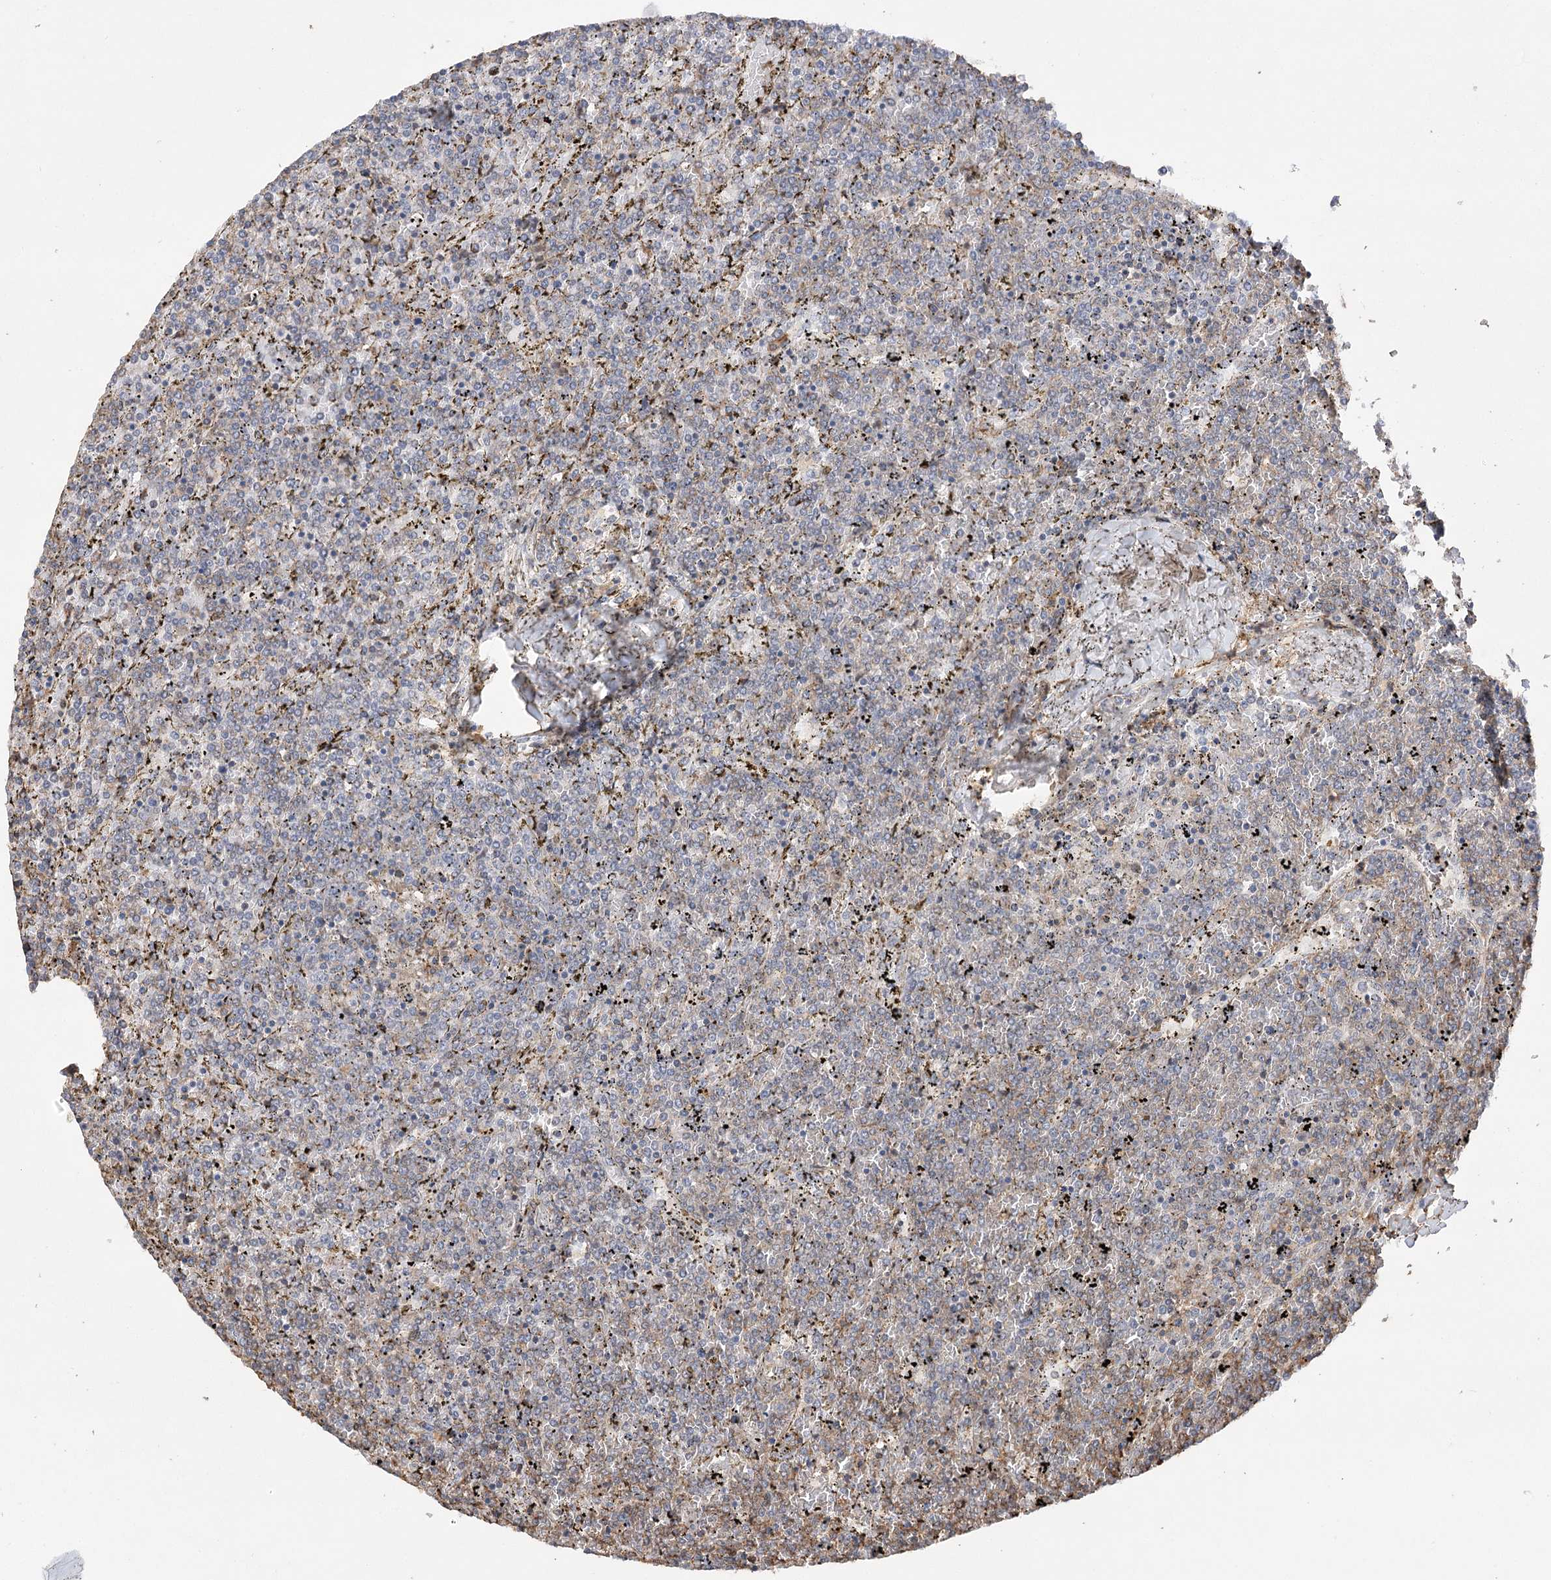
{"staining": {"intensity": "negative", "quantity": "none", "location": "none"}, "tissue": "lymphoma", "cell_type": "Tumor cells", "image_type": "cancer", "snomed": [{"axis": "morphology", "description": "Malignant lymphoma, non-Hodgkin's type, Low grade"}, {"axis": "topography", "description": "Spleen"}], "caption": "Immunohistochemistry (IHC) of lymphoma shows no staining in tumor cells.", "gene": "OBSL1", "patient": {"sex": "female", "age": 19}}